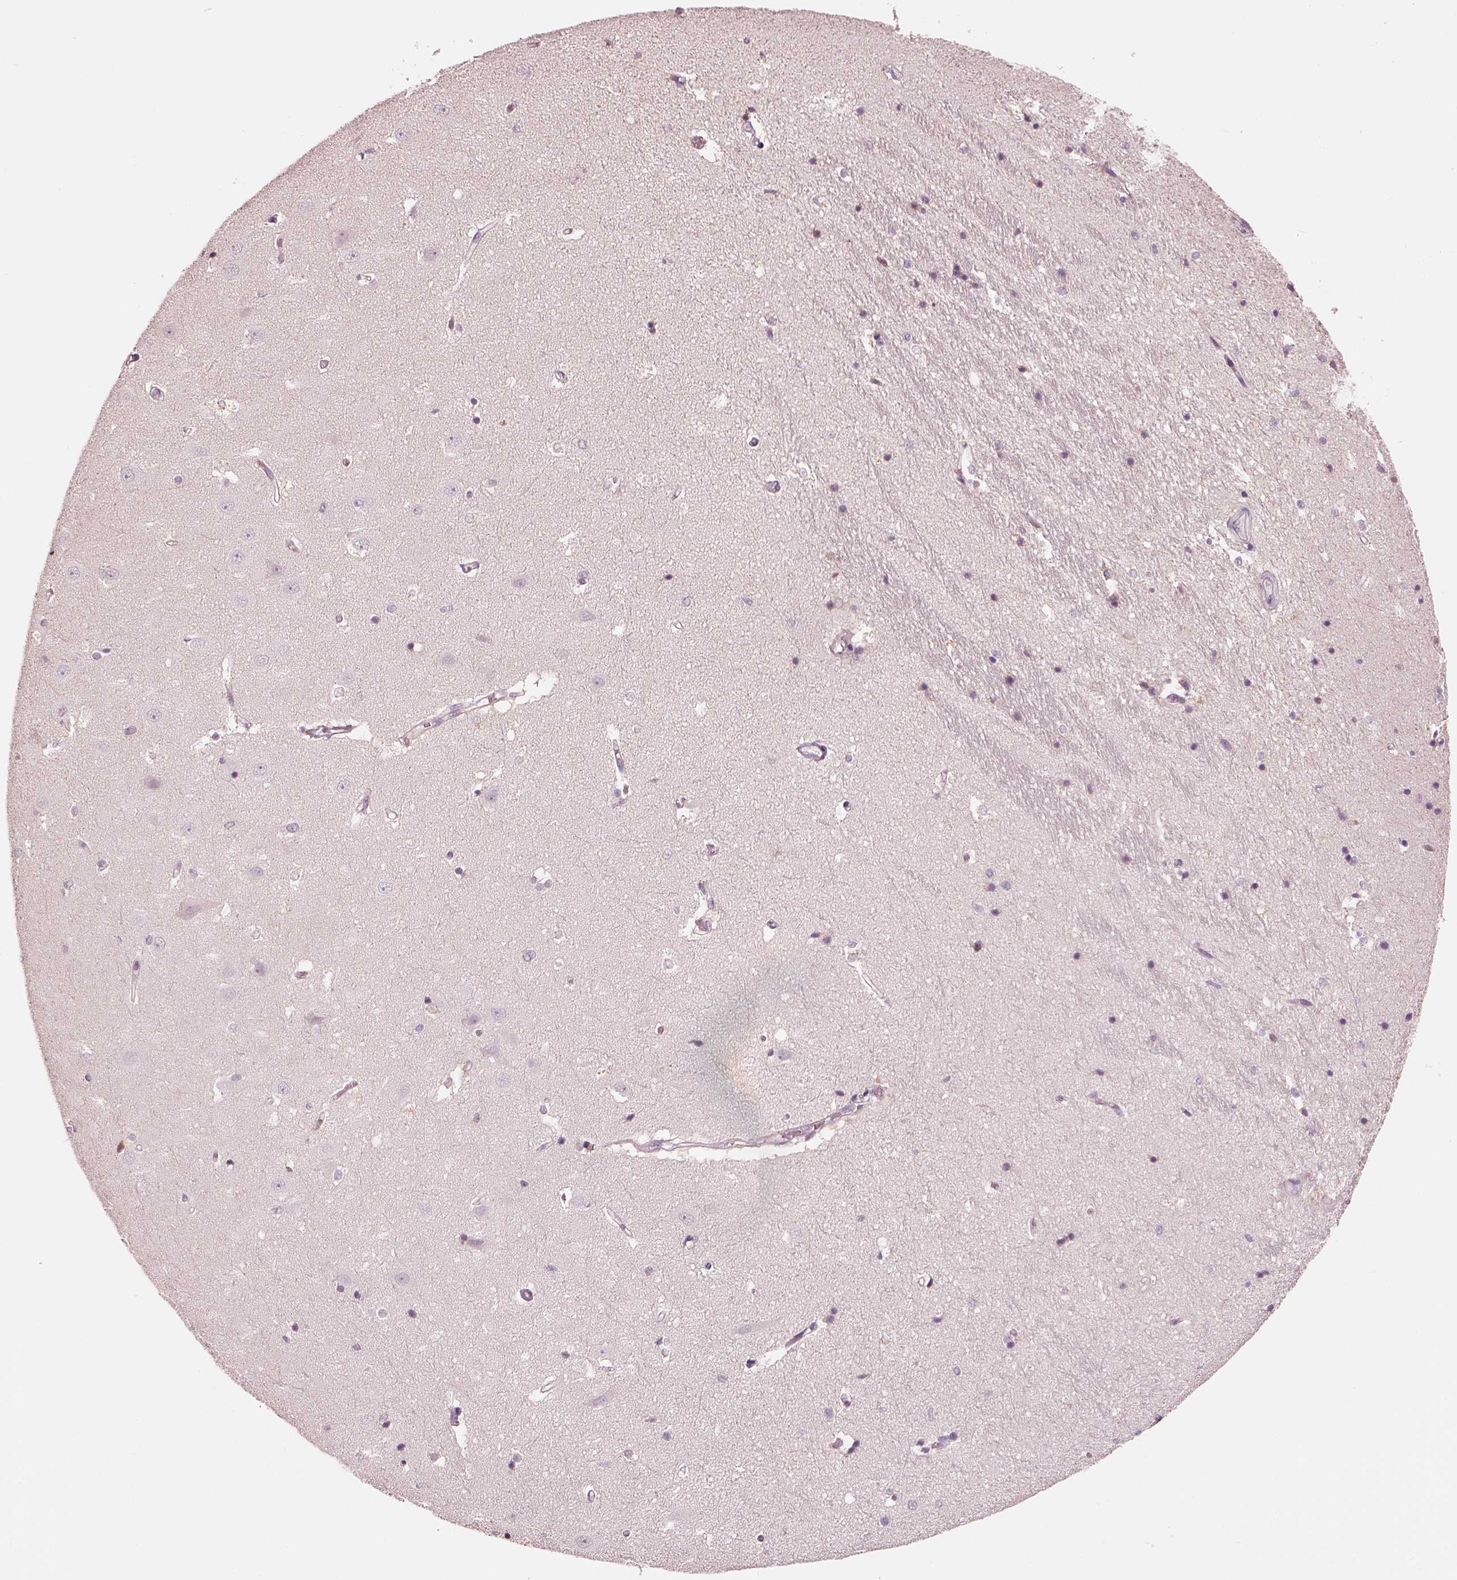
{"staining": {"intensity": "moderate", "quantity": "<25%", "location": "cytoplasmic/membranous"}, "tissue": "hippocampus", "cell_type": "Glial cells", "image_type": "normal", "snomed": [{"axis": "morphology", "description": "Normal tissue, NOS"}, {"axis": "topography", "description": "Hippocampus"}], "caption": "IHC (DAB (3,3'-diaminobenzidine)) staining of unremarkable hippocampus reveals moderate cytoplasmic/membranous protein positivity in about <25% of glial cells.", "gene": "ELSPBP1", "patient": {"sex": "male", "age": 44}}